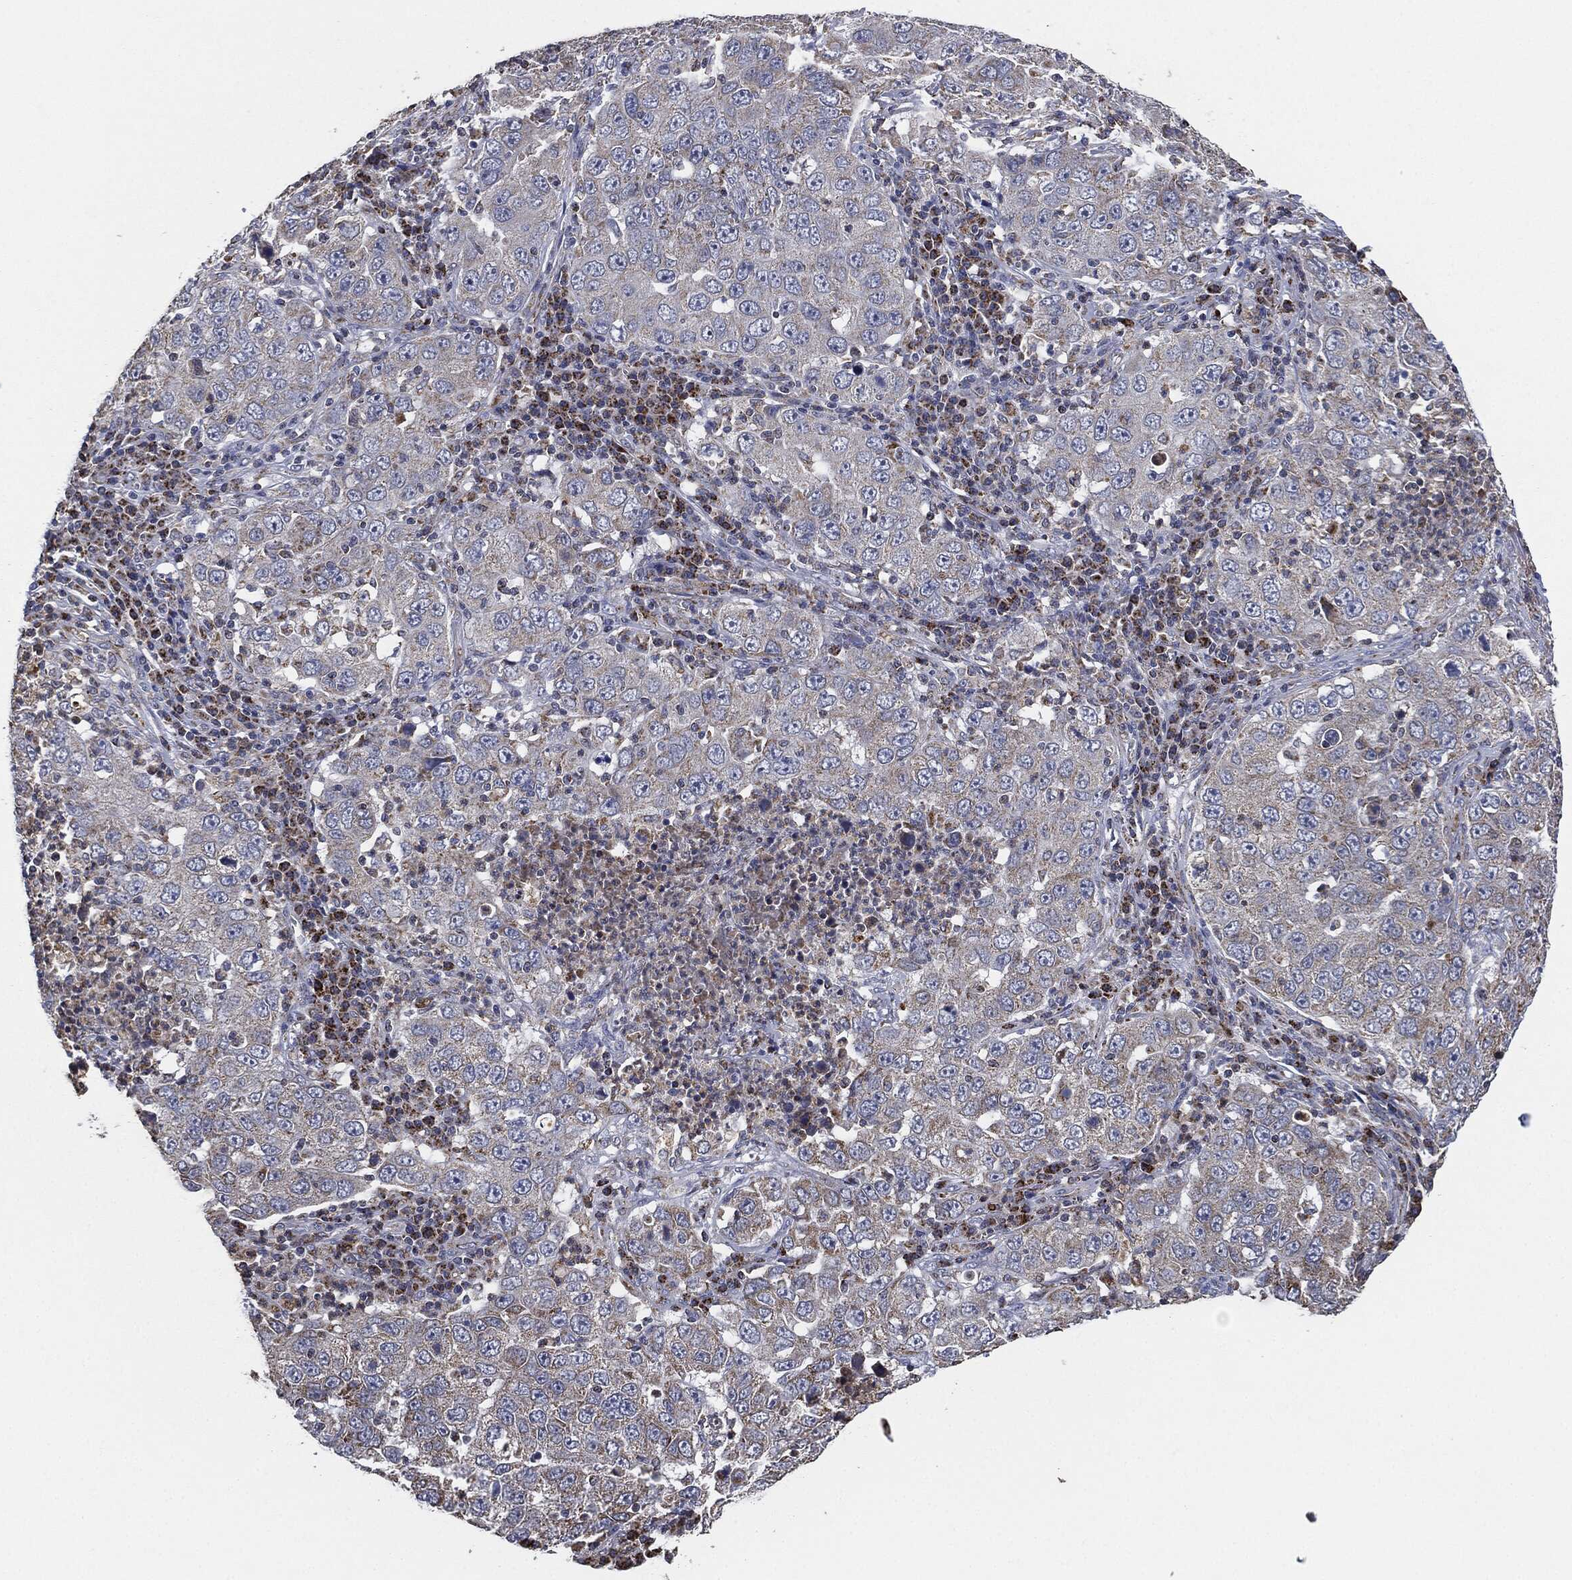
{"staining": {"intensity": "negative", "quantity": "none", "location": "none"}, "tissue": "lung cancer", "cell_type": "Tumor cells", "image_type": "cancer", "snomed": [{"axis": "morphology", "description": "Adenocarcinoma, NOS"}, {"axis": "topography", "description": "Lung"}], "caption": "Tumor cells are negative for protein expression in human lung cancer.", "gene": "NDUFV2", "patient": {"sex": "male", "age": 73}}